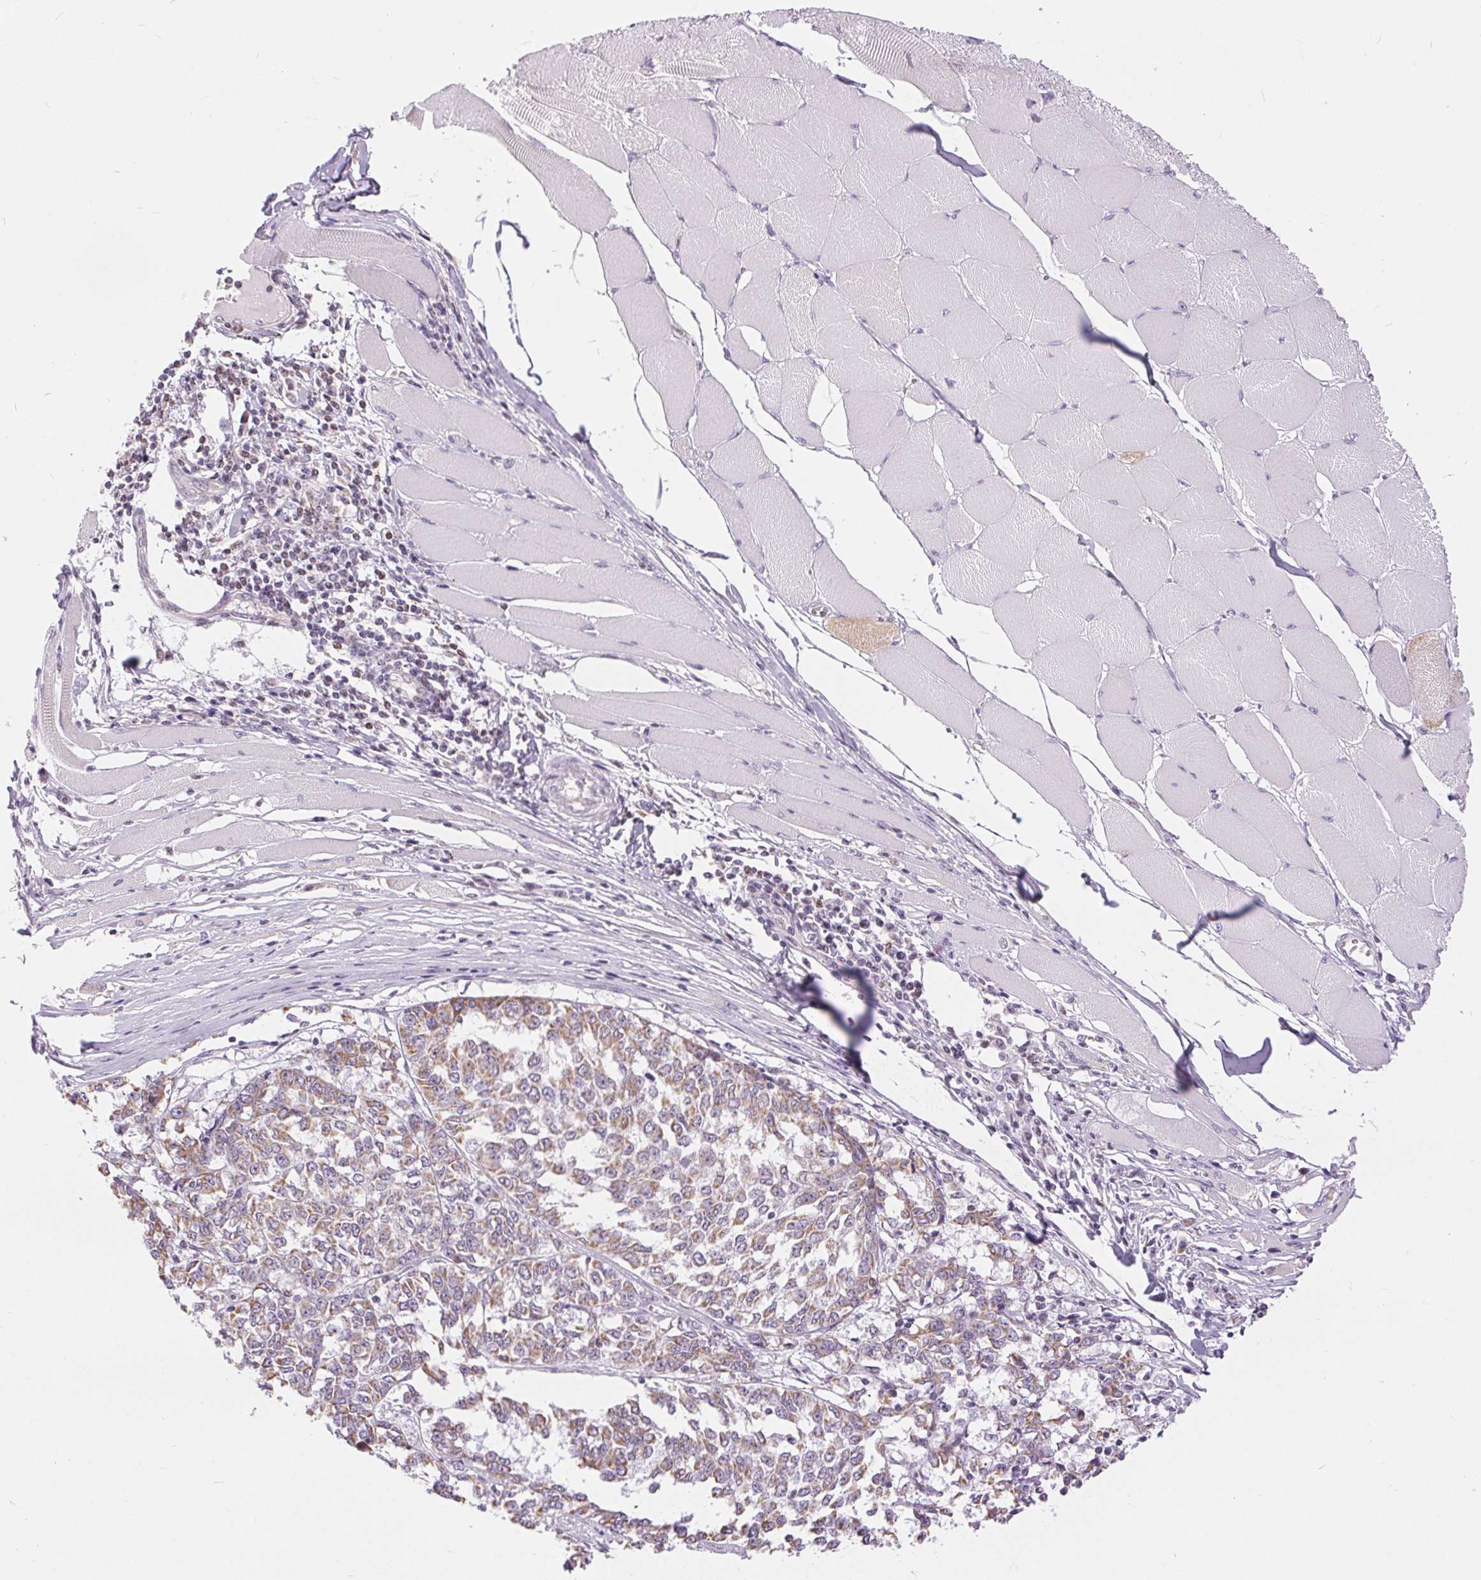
{"staining": {"intensity": "weak", "quantity": "25%-75%", "location": "cytoplasmic/membranous"}, "tissue": "melanoma", "cell_type": "Tumor cells", "image_type": "cancer", "snomed": [{"axis": "morphology", "description": "Malignant melanoma, NOS"}, {"axis": "topography", "description": "Skin"}], "caption": "DAB immunohistochemical staining of malignant melanoma demonstrates weak cytoplasmic/membranous protein staining in approximately 25%-75% of tumor cells. The protein is stained brown, and the nuclei are stained in blue (DAB IHC with brightfield microscopy, high magnification).", "gene": "POU2F2", "patient": {"sex": "female", "age": 72}}